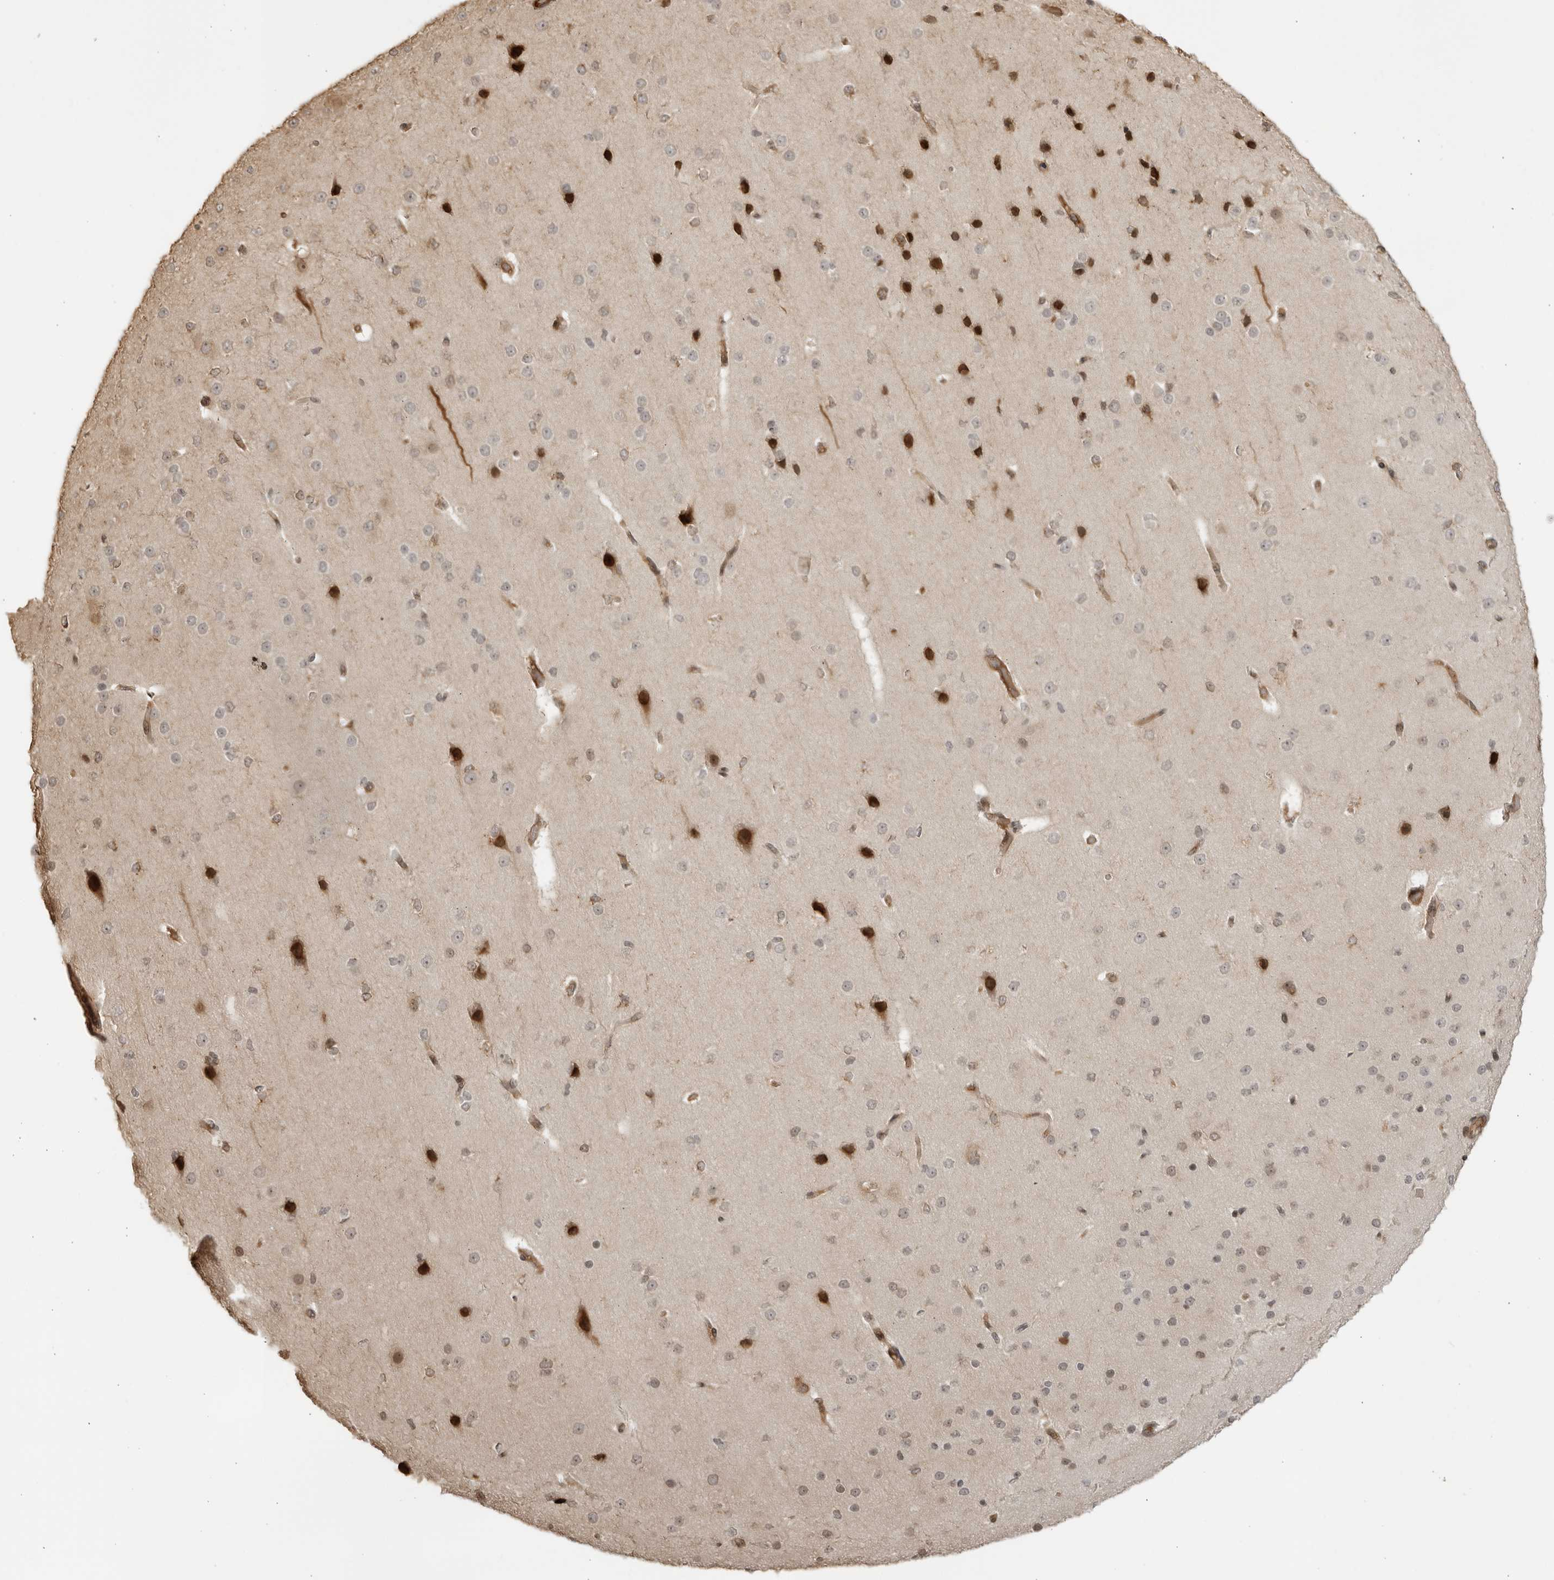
{"staining": {"intensity": "moderate", "quantity": ">75%", "location": "cytoplasmic/membranous,nuclear"}, "tissue": "cerebral cortex", "cell_type": "Endothelial cells", "image_type": "normal", "snomed": [{"axis": "morphology", "description": "Normal tissue, NOS"}, {"axis": "morphology", "description": "Developmental malformation"}, {"axis": "topography", "description": "Cerebral cortex"}], "caption": "High-power microscopy captured an IHC image of benign cerebral cortex, revealing moderate cytoplasmic/membranous,nuclear positivity in approximately >75% of endothelial cells.", "gene": "TCF21", "patient": {"sex": "female", "age": 30}}